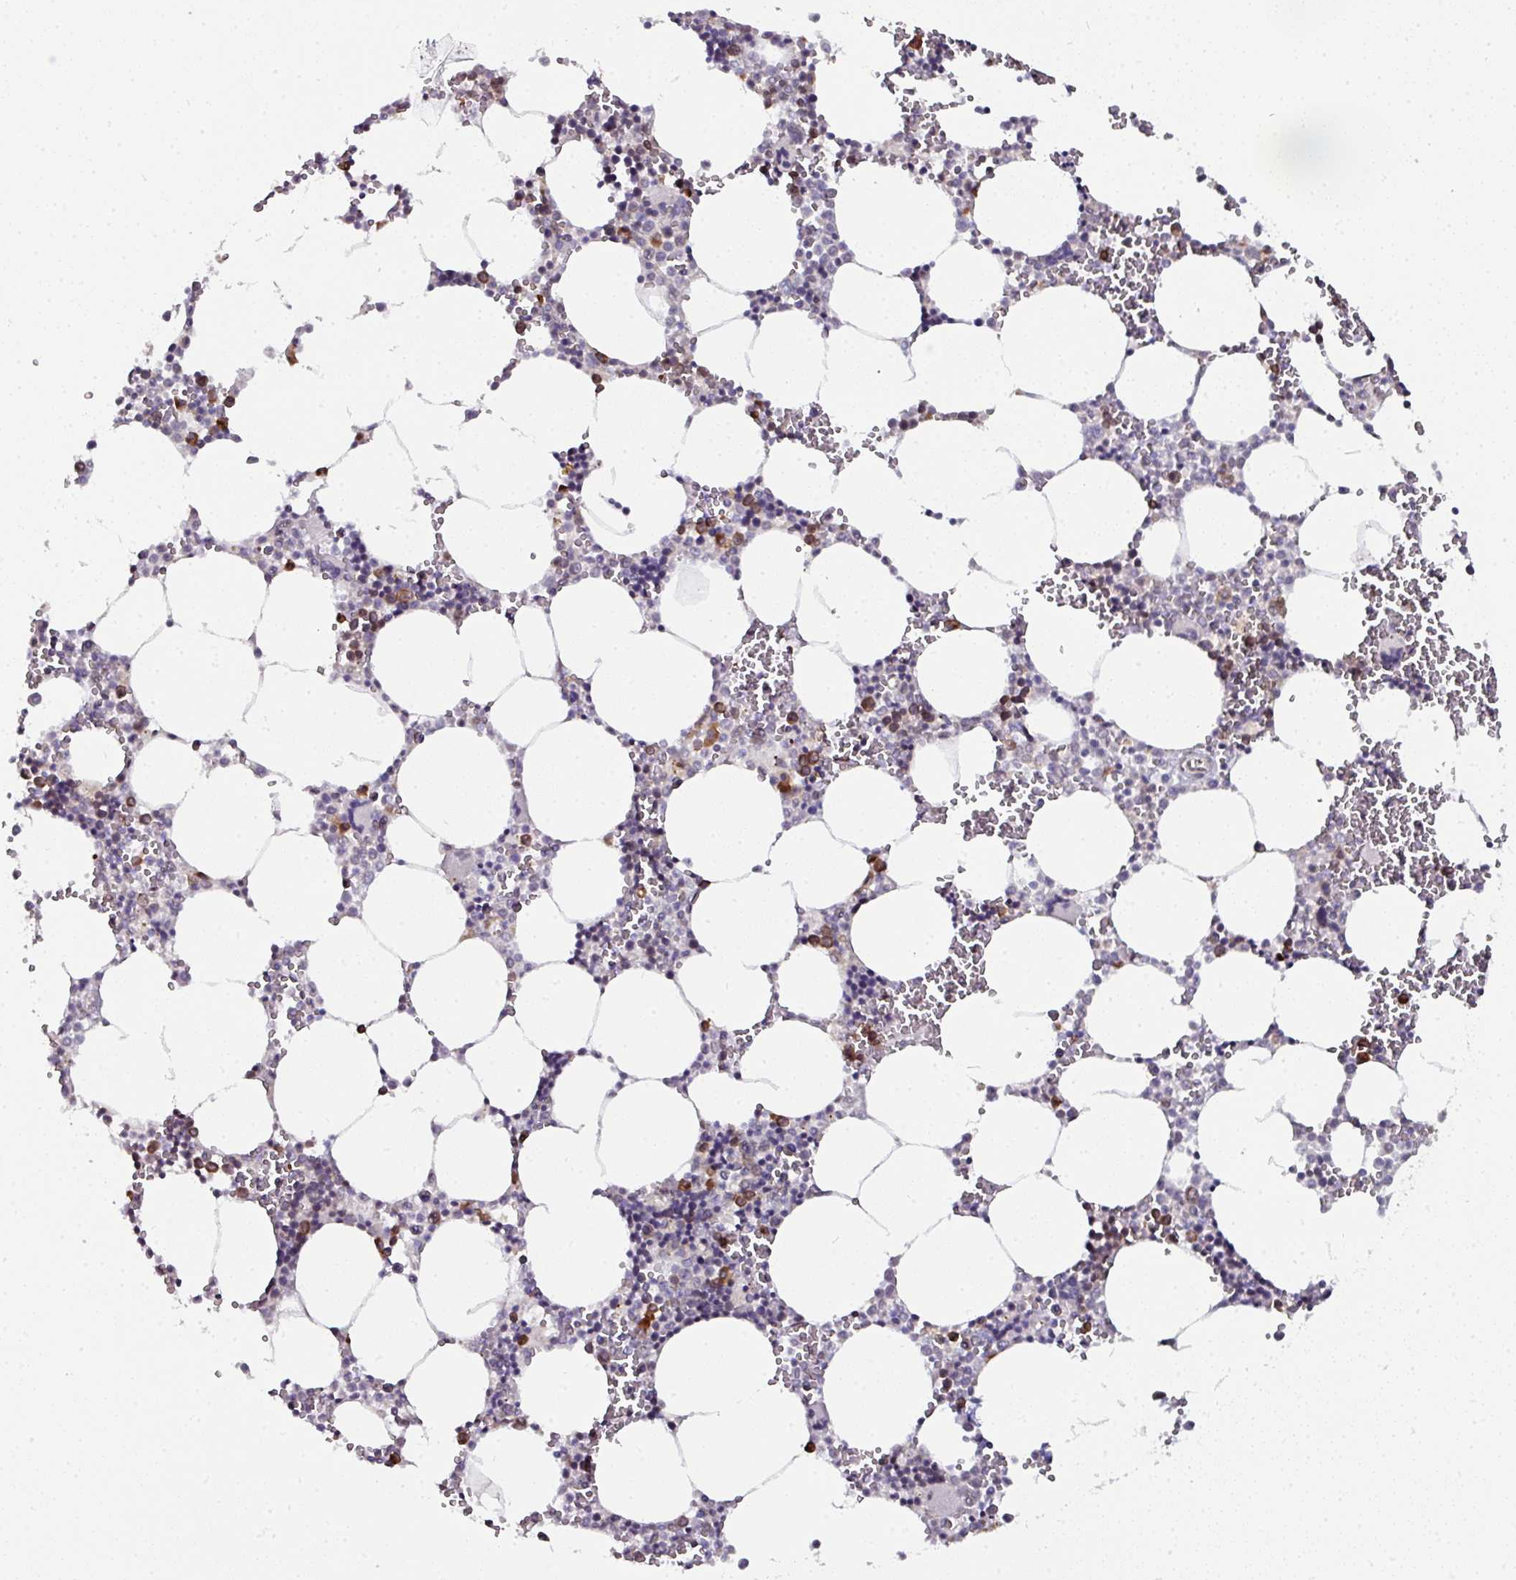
{"staining": {"intensity": "strong", "quantity": "<25%", "location": "cytoplasmic/membranous"}, "tissue": "bone marrow", "cell_type": "Hematopoietic cells", "image_type": "normal", "snomed": [{"axis": "morphology", "description": "Normal tissue, NOS"}, {"axis": "topography", "description": "Bone marrow"}], "caption": "DAB (3,3'-diaminobenzidine) immunohistochemical staining of unremarkable human bone marrow displays strong cytoplasmic/membranous protein staining in about <25% of hematopoietic cells.", "gene": "APOLD1", "patient": {"sex": "male", "age": 54}}